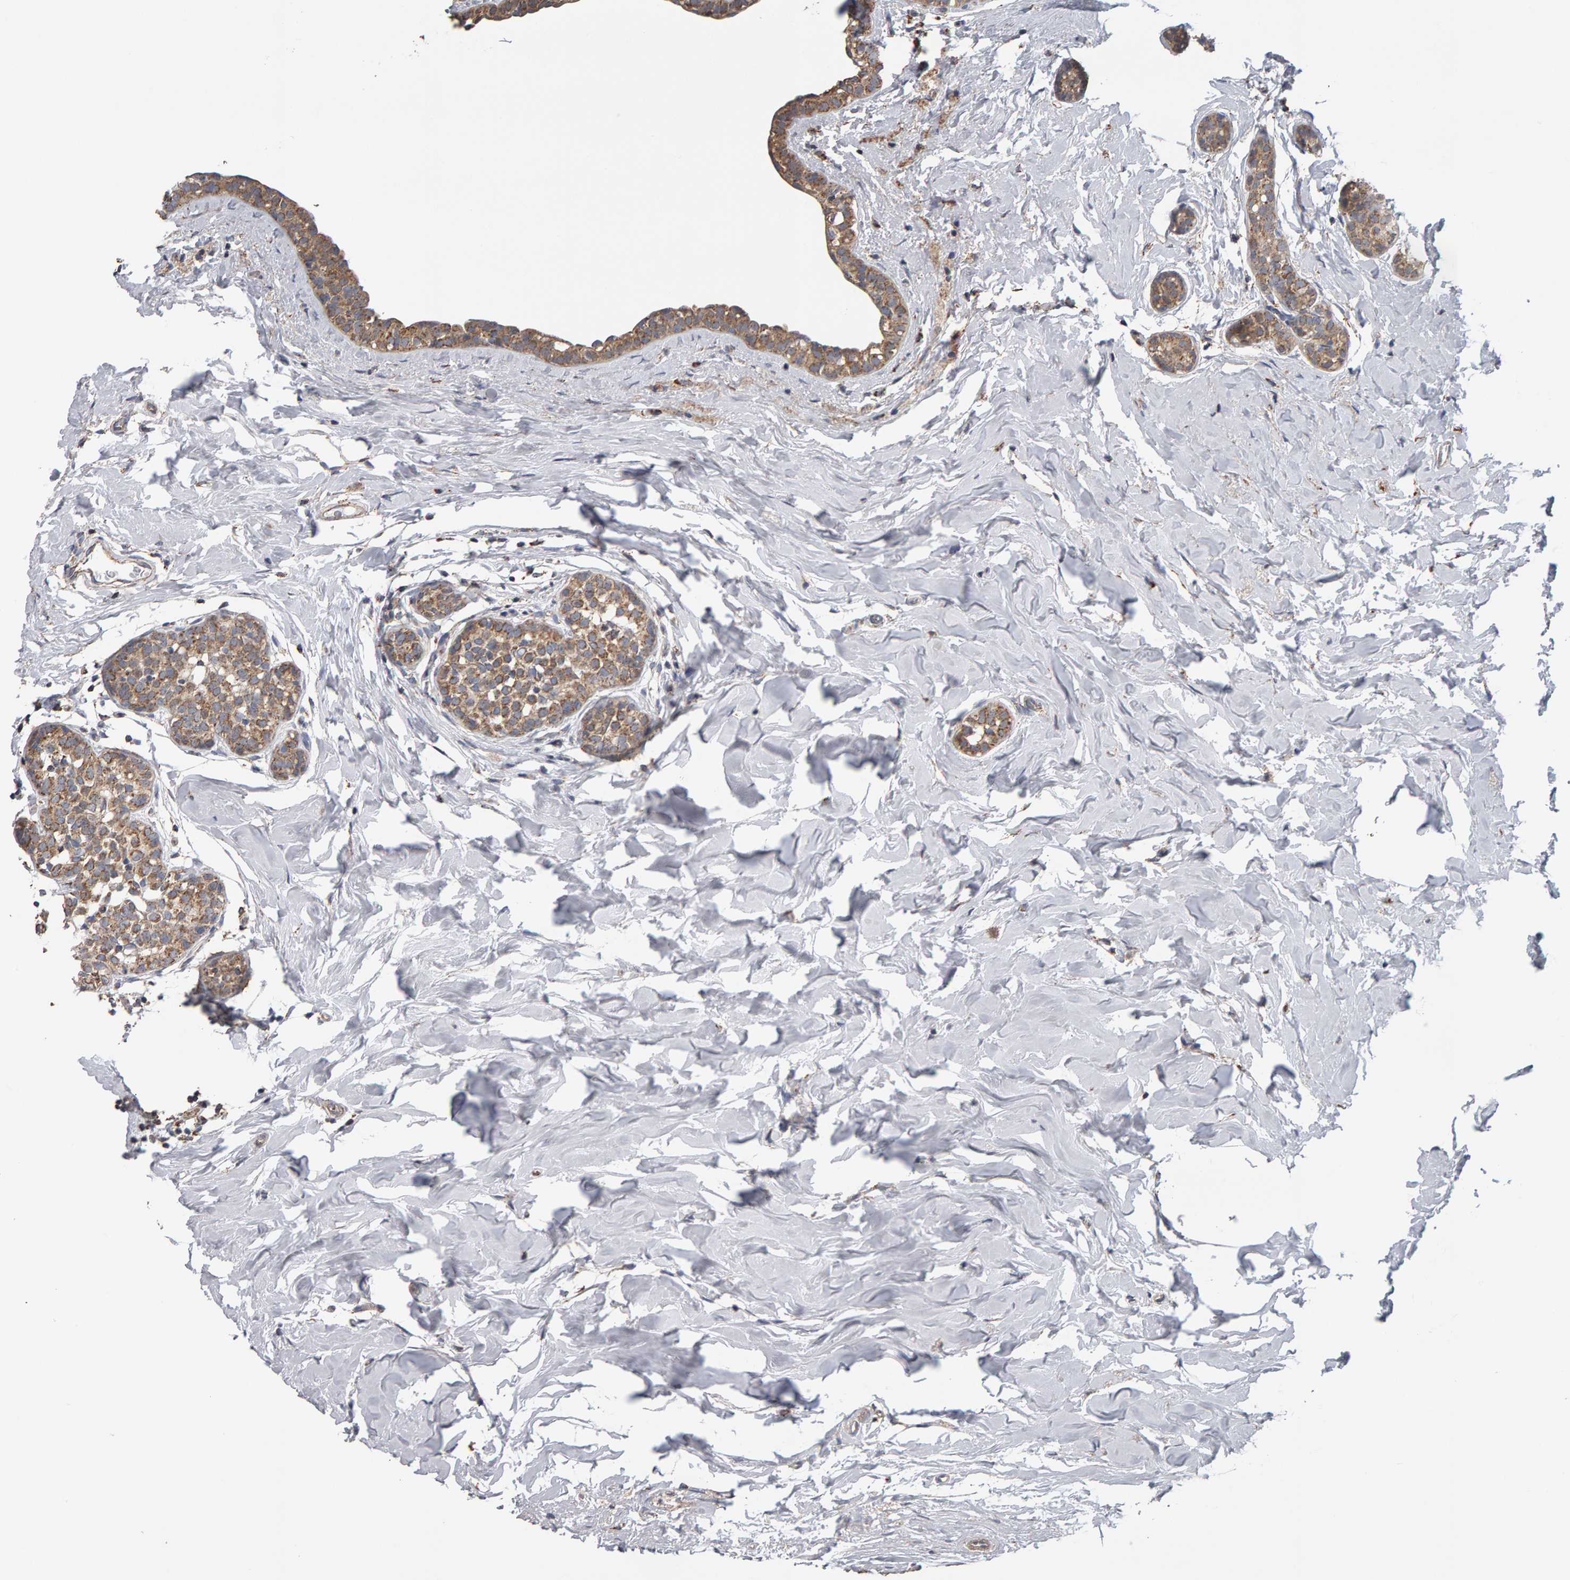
{"staining": {"intensity": "moderate", "quantity": ">75%", "location": "cytoplasmic/membranous"}, "tissue": "breast cancer", "cell_type": "Tumor cells", "image_type": "cancer", "snomed": [{"axis": "morphology", "description": "Duct carcinoma"}, {"axis": "topography", "description": "Breast"}], "caption": "The photomicrograph displays immunohistochemical staining of breast cancer. There is moderate cytoplasmic/membranous staining is identified in approximately >75% of tumor cells.", "gene": "TOM1L1", "patient": {"sex": "female", "age": 55}}